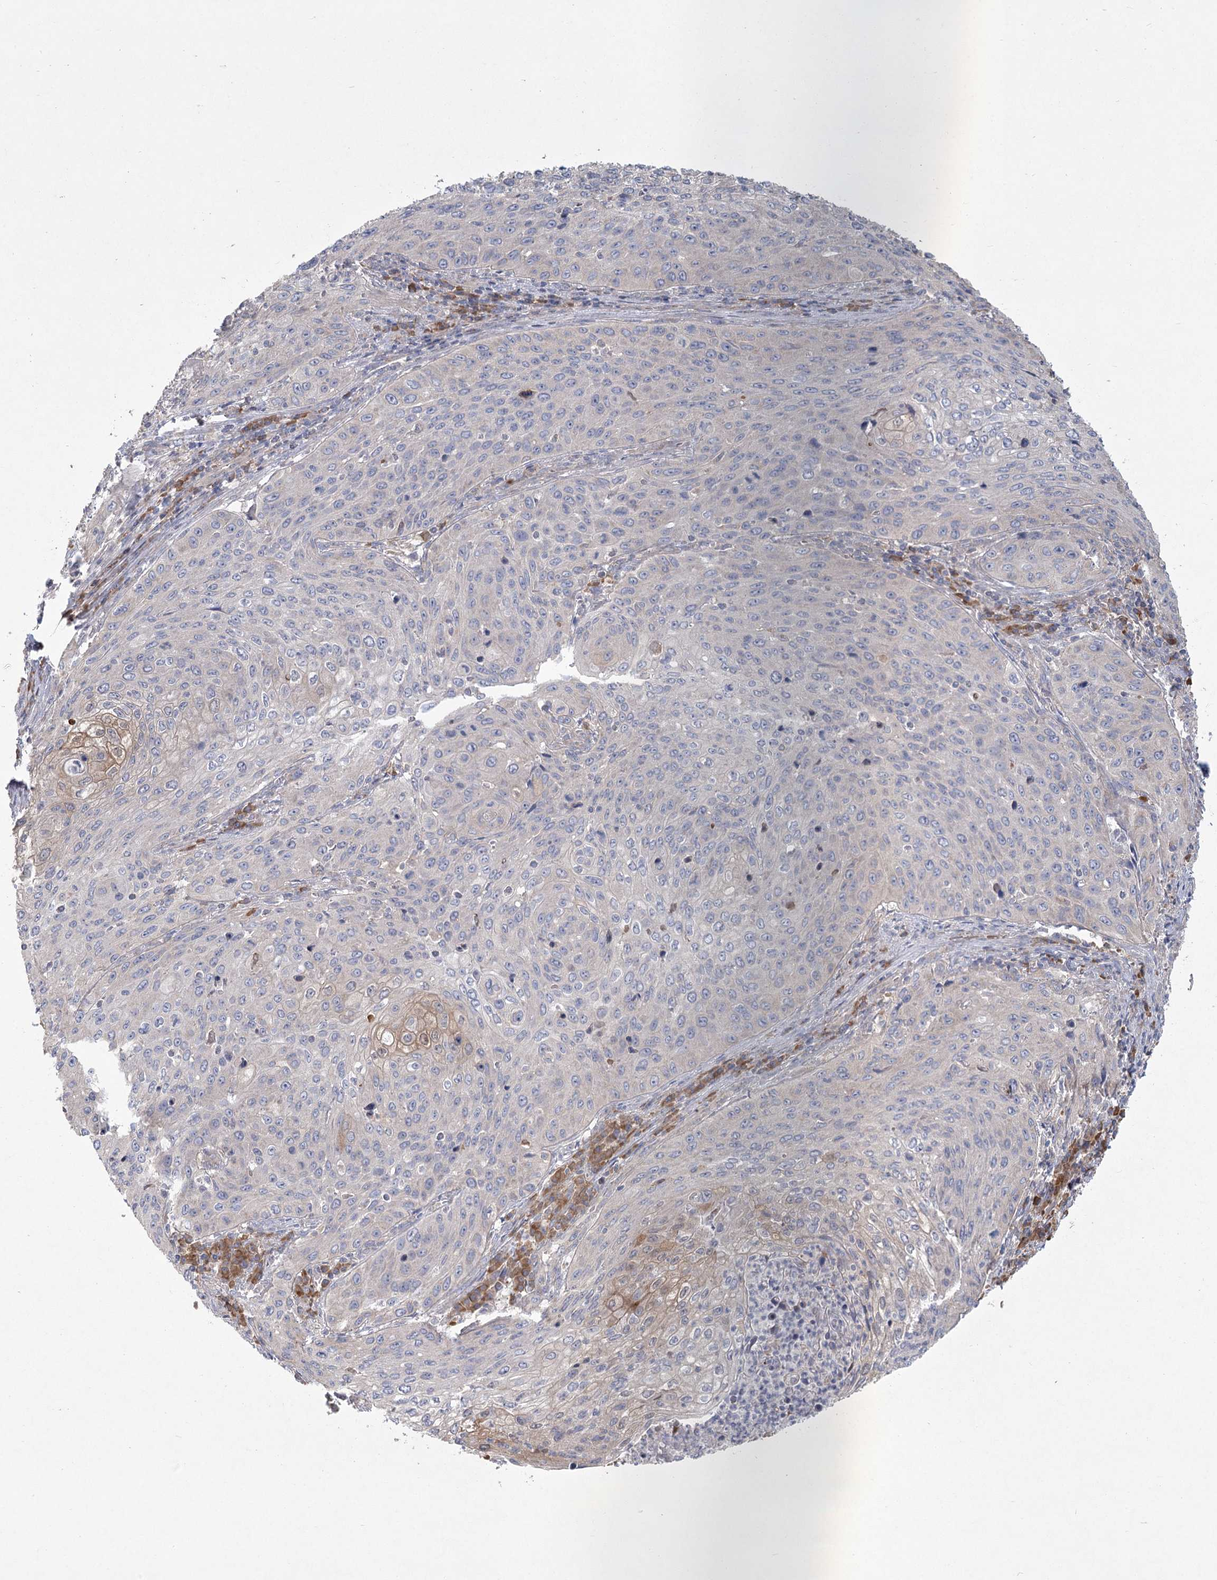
{"staining": {"intensity": "negative", "quantity": "none", "location": "none"}, "tissue": "cervical cancer", "cell_type": "Tumor cells", "image_type": "cancer", "snomed": [{"axis": "morphology", "description": "Squamous cell carcinoma, NOS"}, {"axis": "topography", "description": "Cervix"}], "caption": "Protein analysis of cervical cancer exhibits no significant expression in tumor cells. (Immunohistochemistry (ihc), brightfield microscopy, high magnification).", "gene": "CAMTA1", "patient": {"sex": "female", "age": 32}}